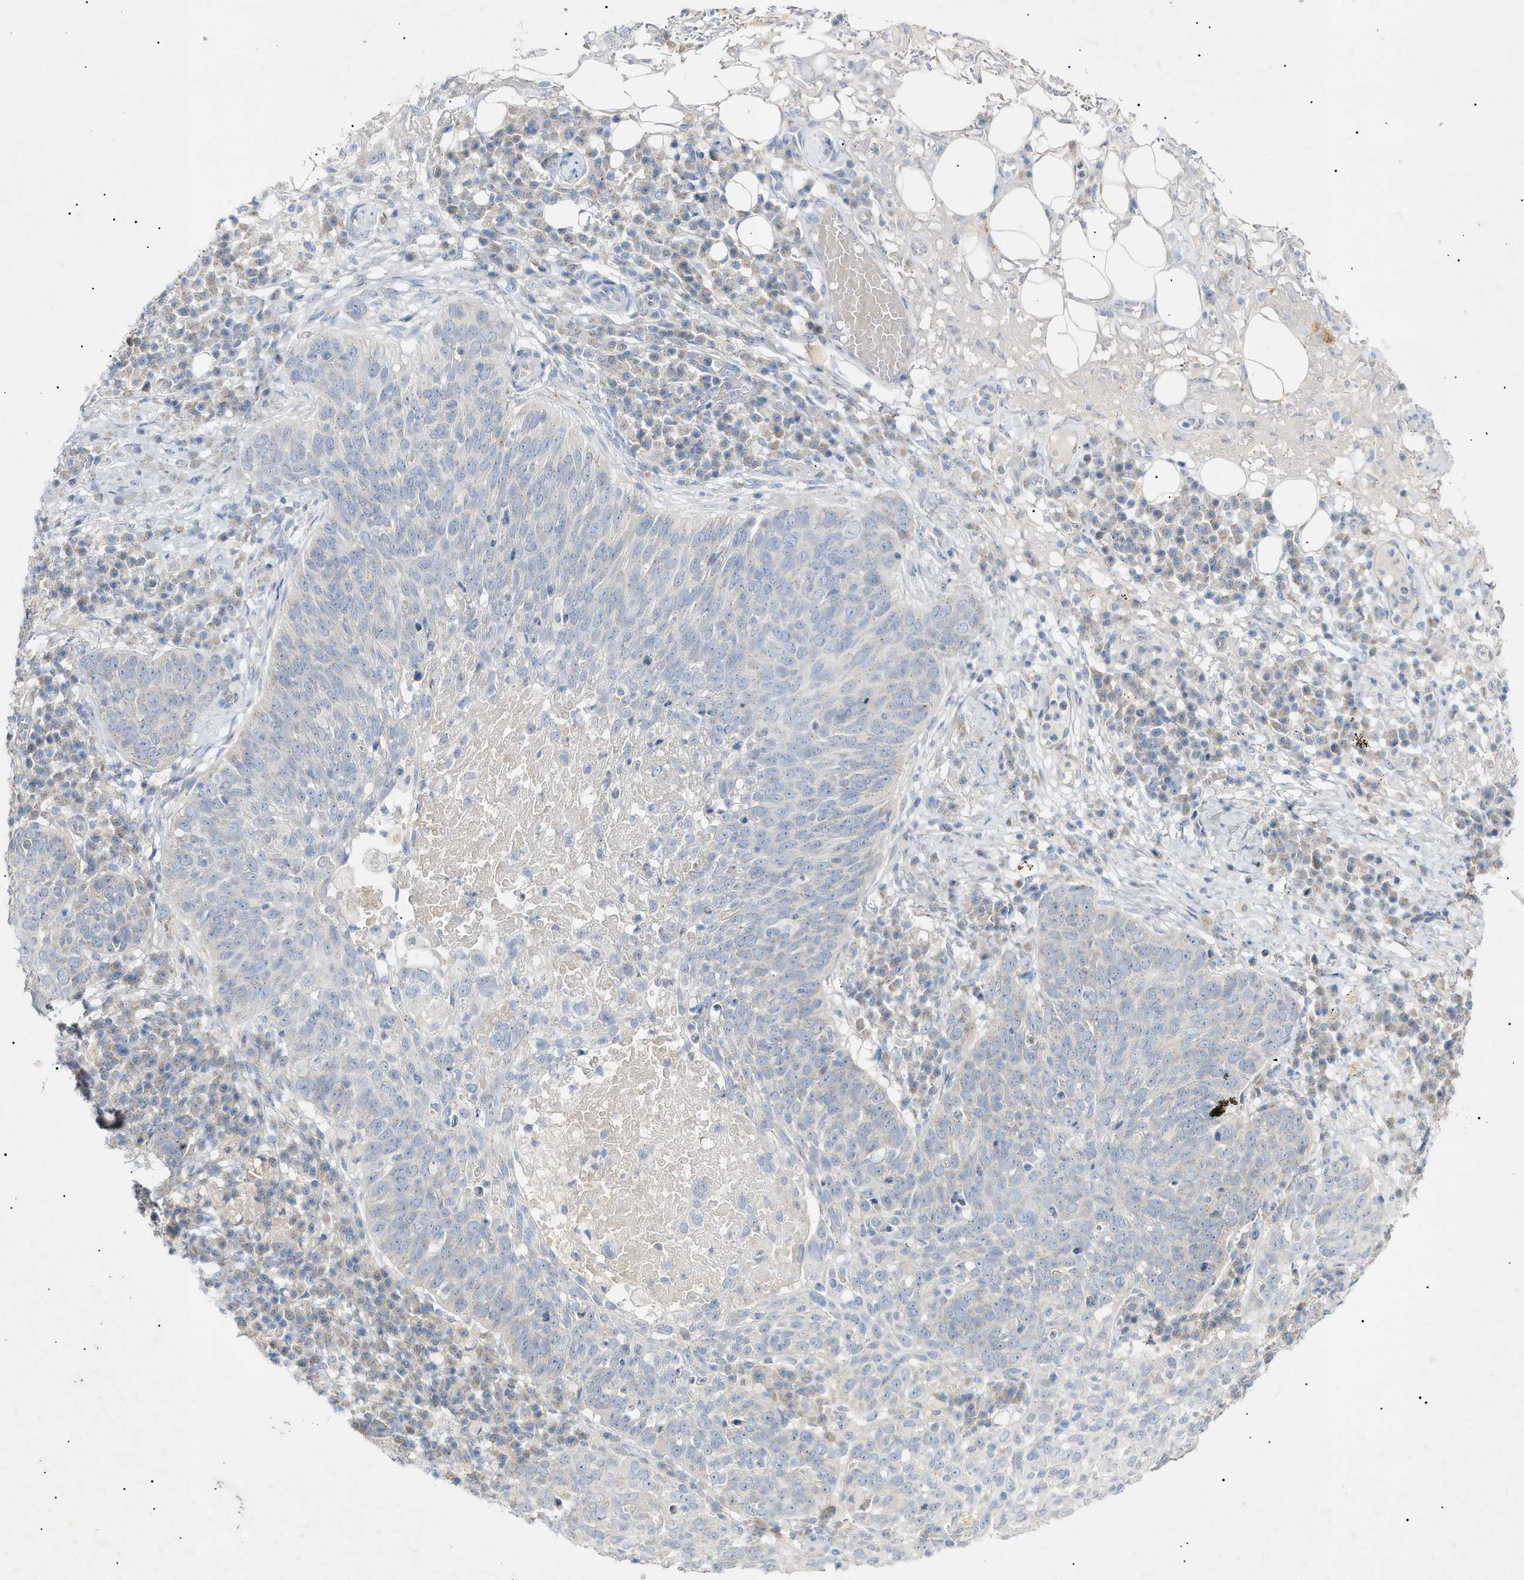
{"staining": {"intensity": "negative", "quantity": "none", "location": "none"}, "tissue": "skin cancer", "cell_type": "Tumor cells", "image_type": "cancer", "snomed": [{"axis": "morphology", "description": "Squamous cell carcinoma in situ, NOS"}, {"axis": "morphology", "description": "Squamous cell carcinoma, NOS"}, {"axis": "topography", "description": "Skin"}], "caption": "There is no significant positivity in tumor cells of skin cancer (squamous cell carcinoma in situ).", "gene": "SLC25A31", "patient": {"sex": "male", "age": 93}}